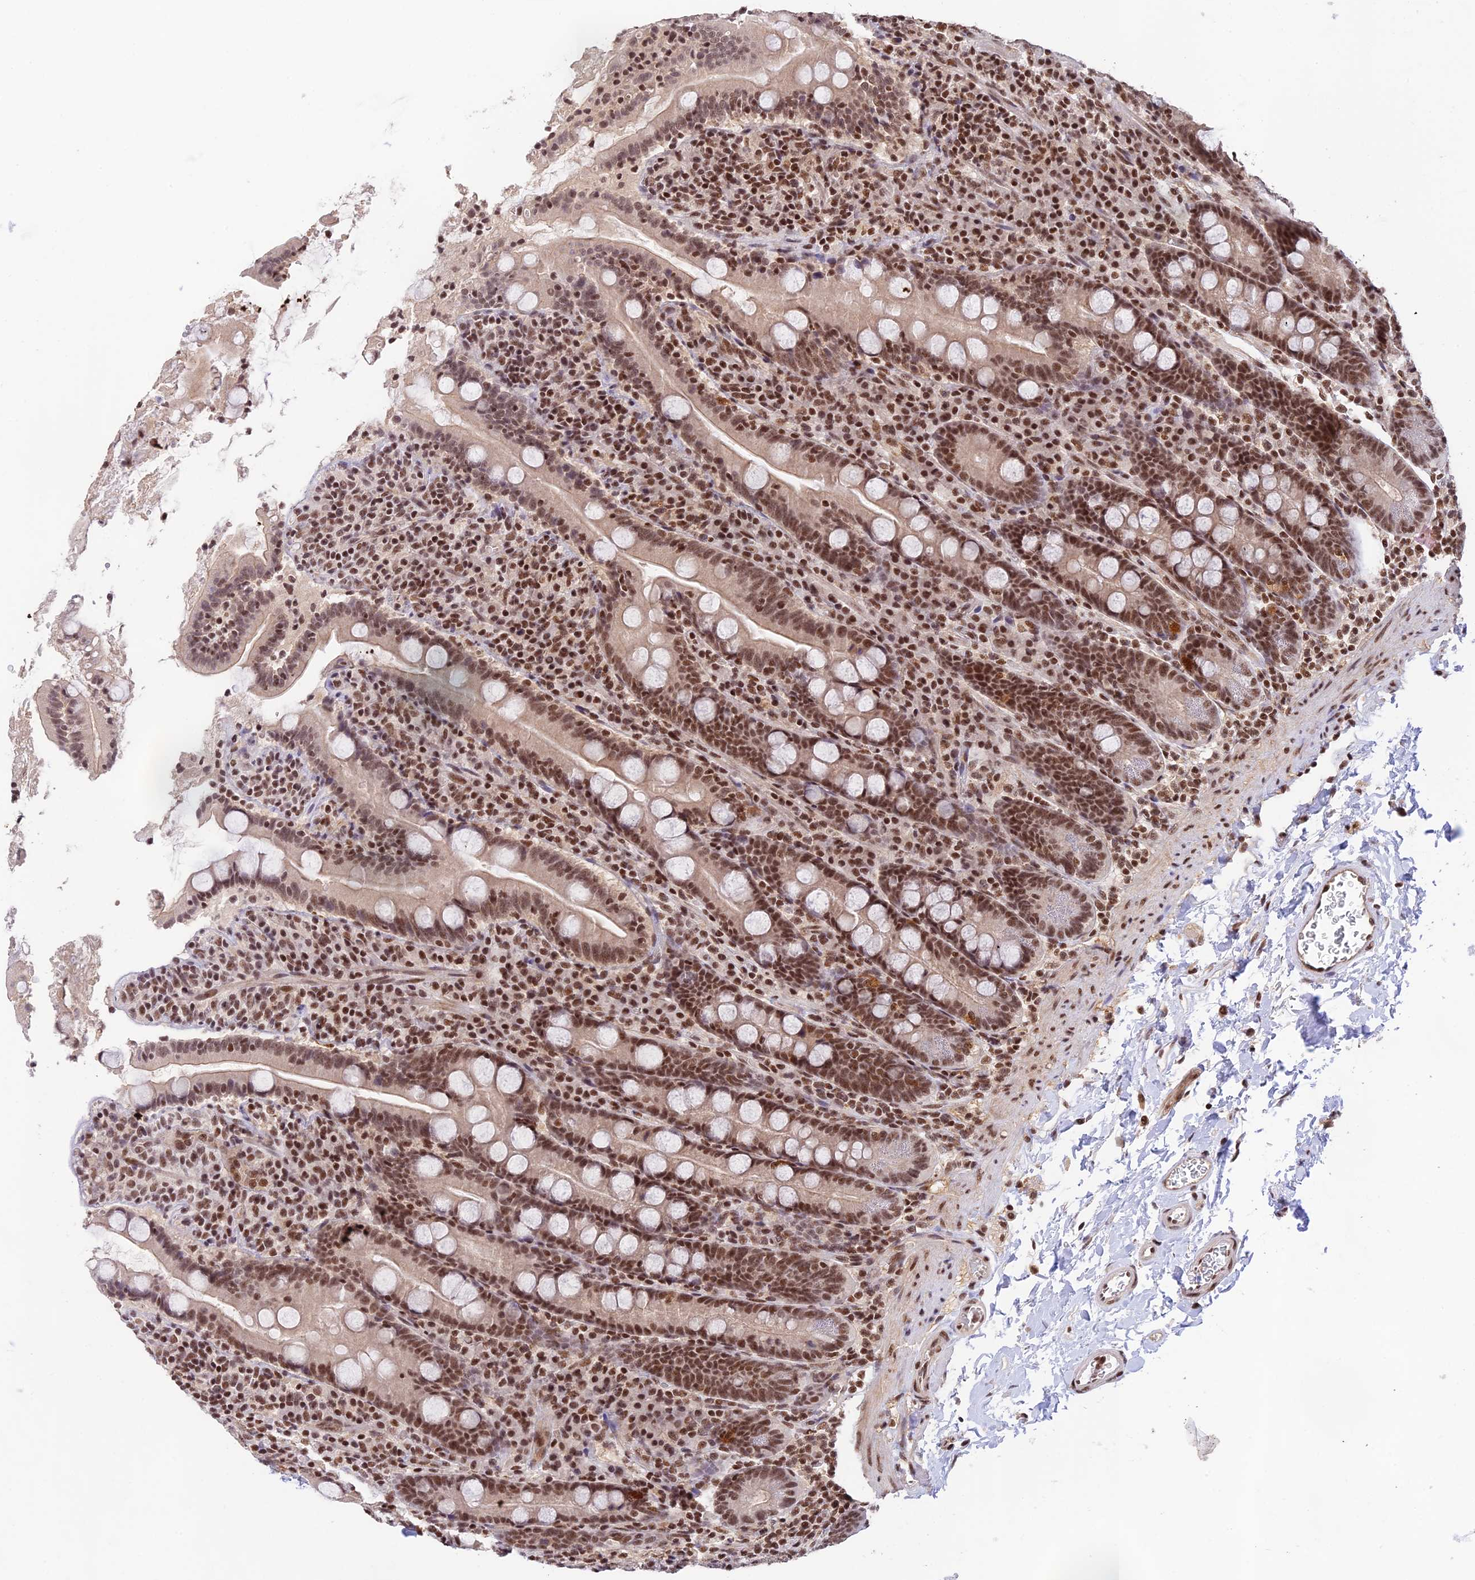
{"staining": {"intensity": "strong", "quantity": ">75%", "location": "nuclear"}, "tissue": "duodenum", "cell_type": "Glandular cells", "image_type": "normal", "snomed": [{"axis": "morphology", "description": "Normal tissue, NOS"}, {"axis": "topography", "description": "Duodenum"}], "caption": "Unremarkable duodenum demonstrates strong nuclear staining in about >75% of glandular cells (DAB (3,3'-diaminobenzidine) IHC, brown staining for protein, blue staining for nuclei)..", "gene": "THAP11", "patient": {"sex": "male", "age": 35}}